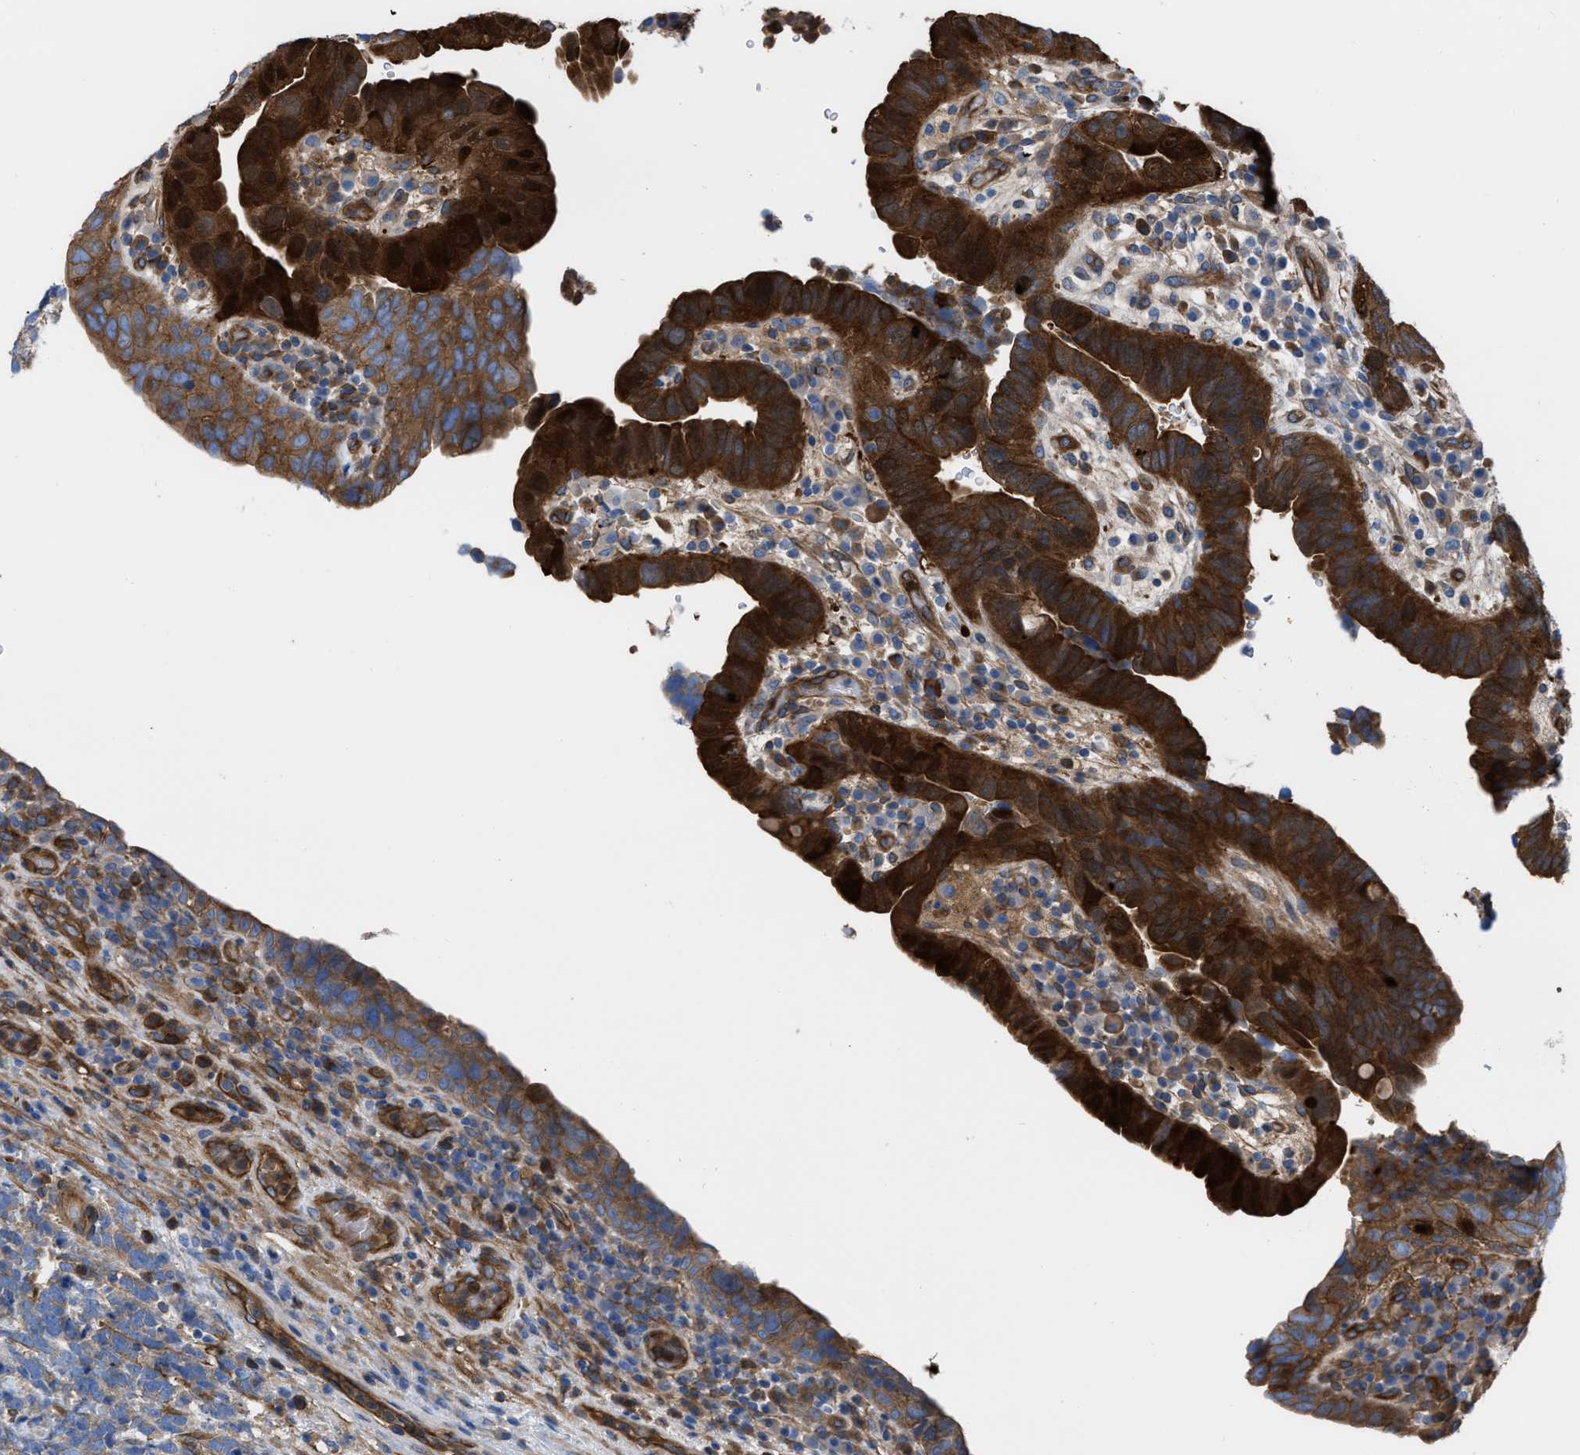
{"staining": {"intensity": "moderate", "quantity": ">75%", "location": "cytoplasmic/membranous"}, "tissue": "urothelial cancer", "cell_type": "Tumor cells", "image_type": "cancer", "snomed": [{"axis": "morphology", "description": "Urothelial carcinoma, High grade"}, {"axis": "topography", "description": "Urinary bladder"}], "caption": "The image exhibits immunohistochemical staining of high-grade urothelial carcinoma. There is moderate cytoplasmic/membranous expression is identified in about >75% of tumor cells. (IHC, brightfield microscopy, high magnification).", "gene": "TRIOBP", "patient": {"sex": "female", "age": 82}}